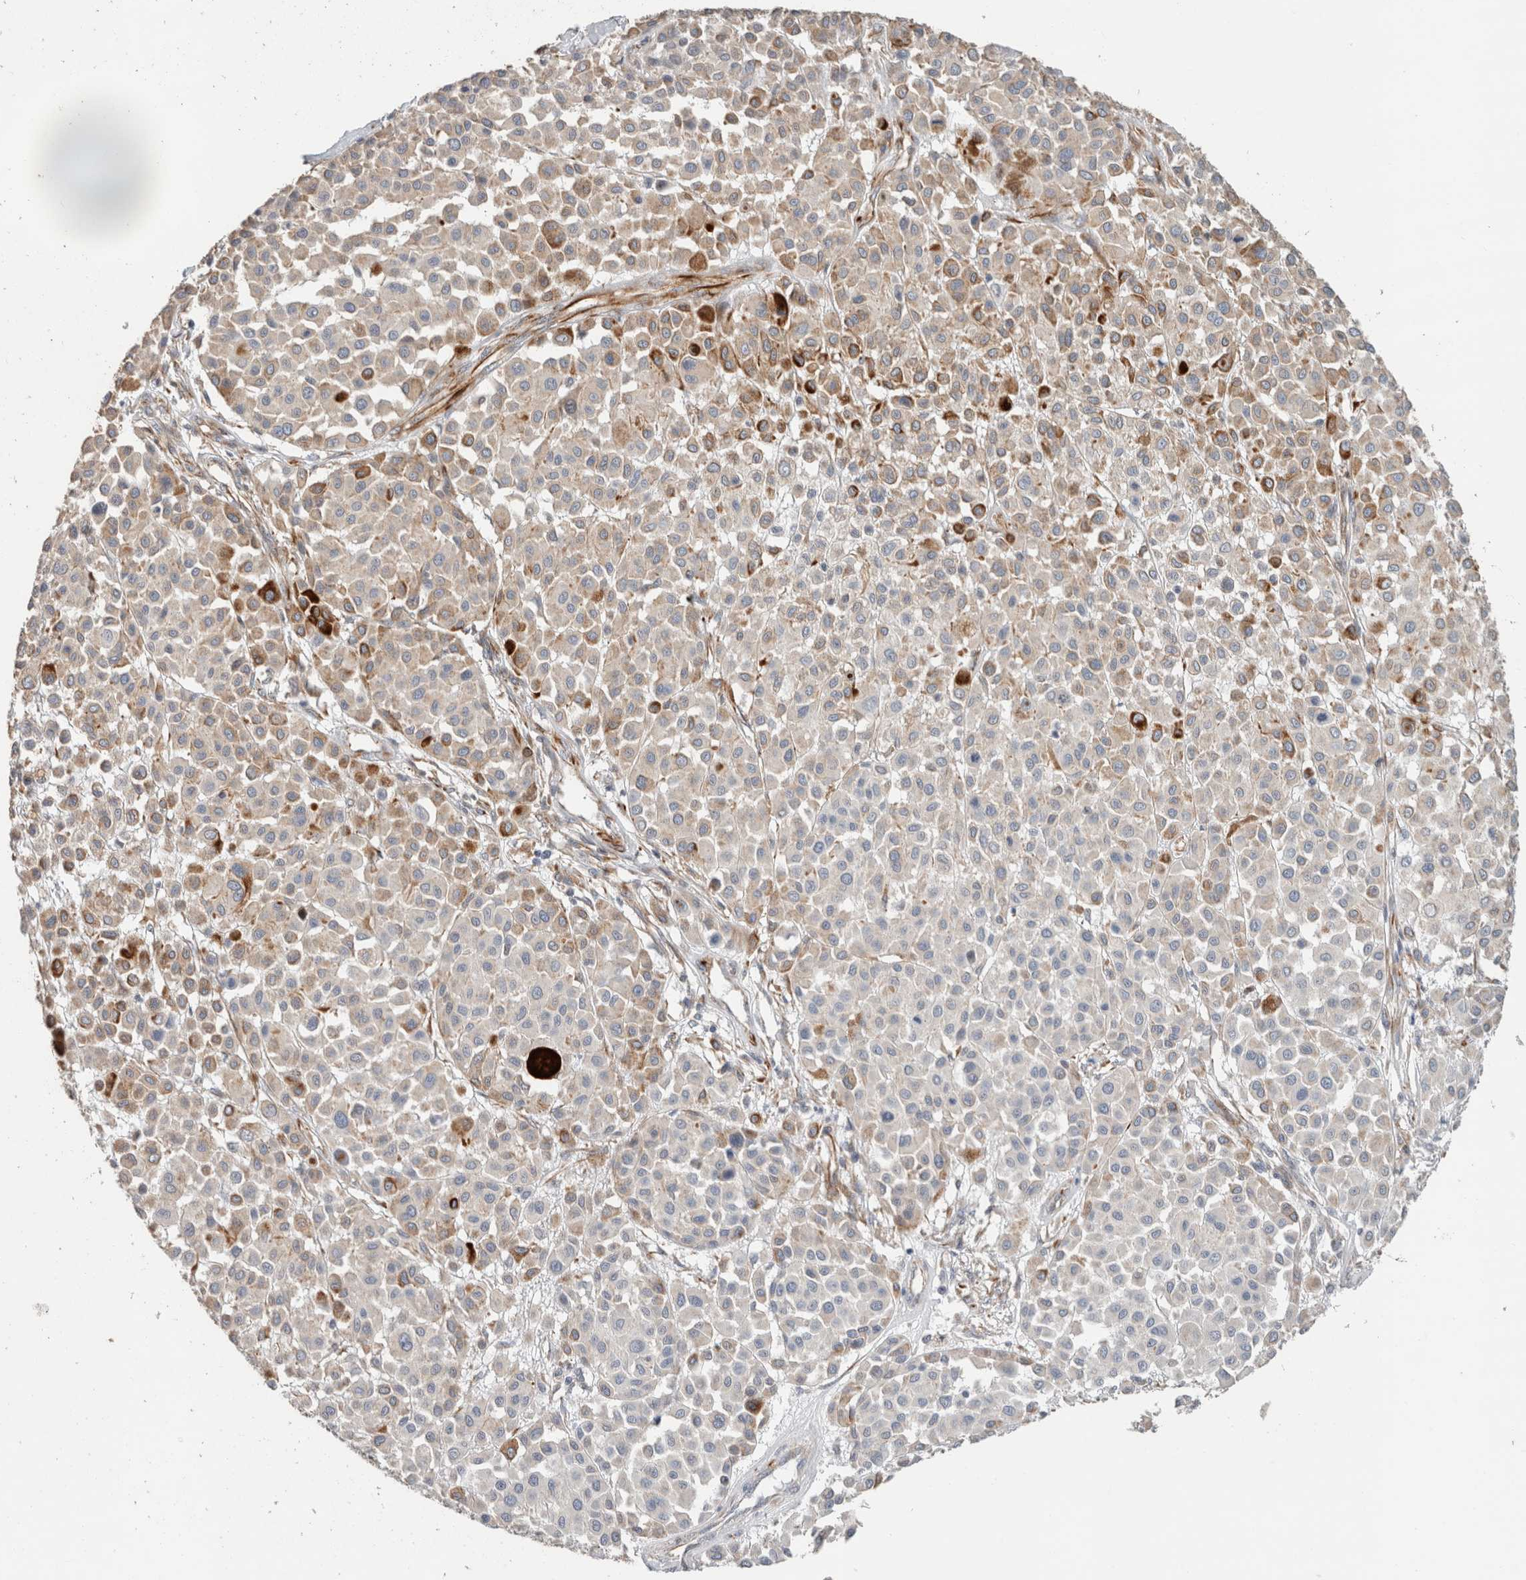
{"staining": {"intensity": "moderate", "quantity": "25%-75%", "location": "cytoplasmic/membranous"}, "tissue": "melanoma", "cell_type": "Tumor cells", "image_type": "cancer", "snomed": [{"axis": "morphology", "description": "Malignant melanoma, Metastatic site"}, {"axis": "topography", "description": "Soft tissue"}], "caption": "Melanoma stained with a brown dye demonstrates moderate cytoplasmic/membranous positive expression in approximately 25%-75% of tumor cells.", "gene": "LY86", "patient": {"sex": "male", "age": 41}}